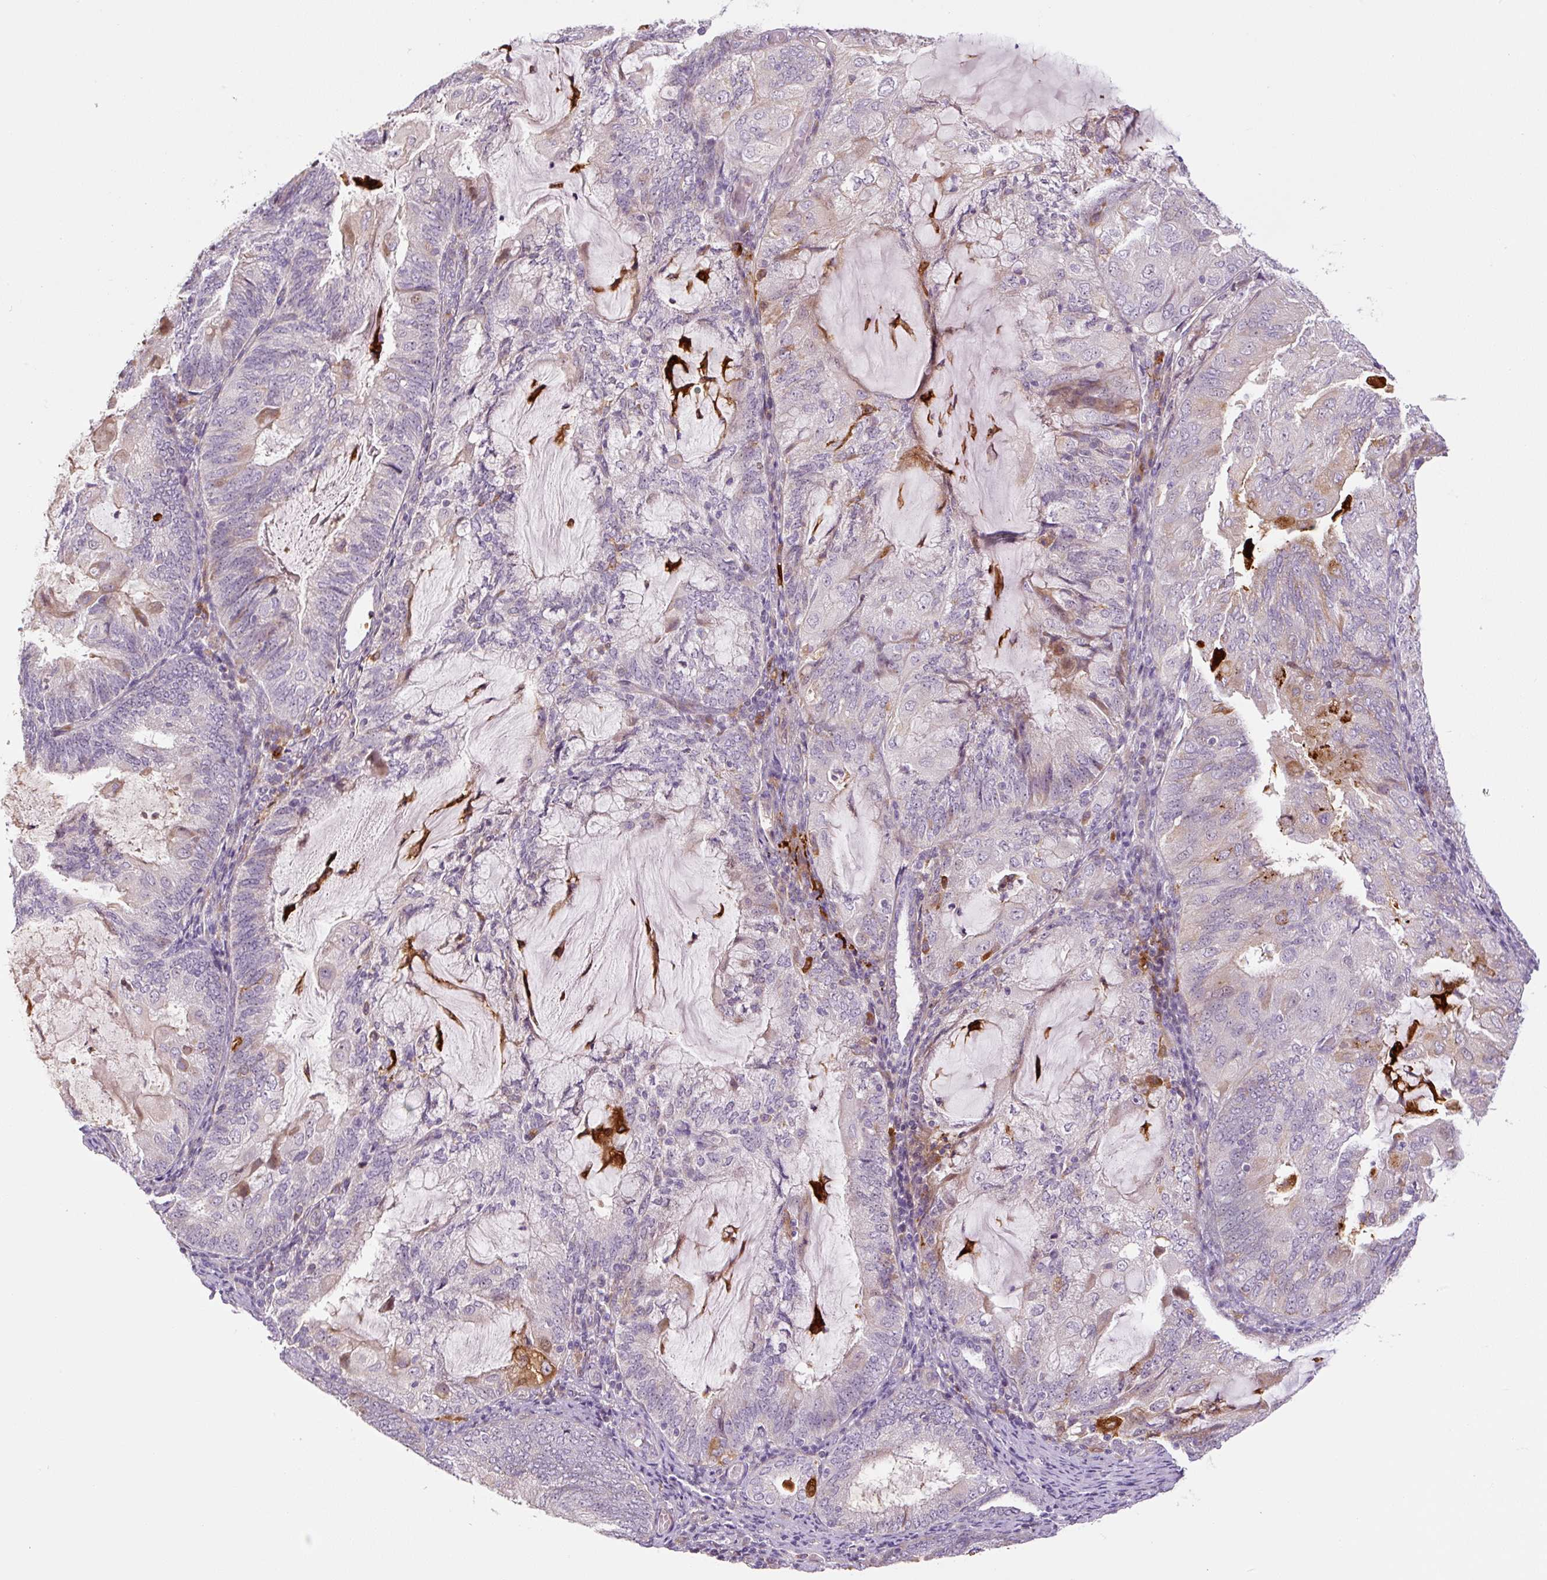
{"staining": {"intensity": "moderate", "quantity": "<25%", "location": "cytoplasmic/membranous"}, "tissue": "endometrial cancer", "cell_type": "Tumor cells", "image_type": "cancer", "snomed": [{"axis": "morphology", "description": "Adenocarcinoma, NOS"}, {"axis": "topography", "description": "Endometrium"}], "caption": "An image of adenocarcinoma (endometrial) stained for a protein shows moderate cytoplasmic/membranous brown staining in tumor cells.", "gene": "FUT10", "patient": {"sex": "female", "age": 81}}